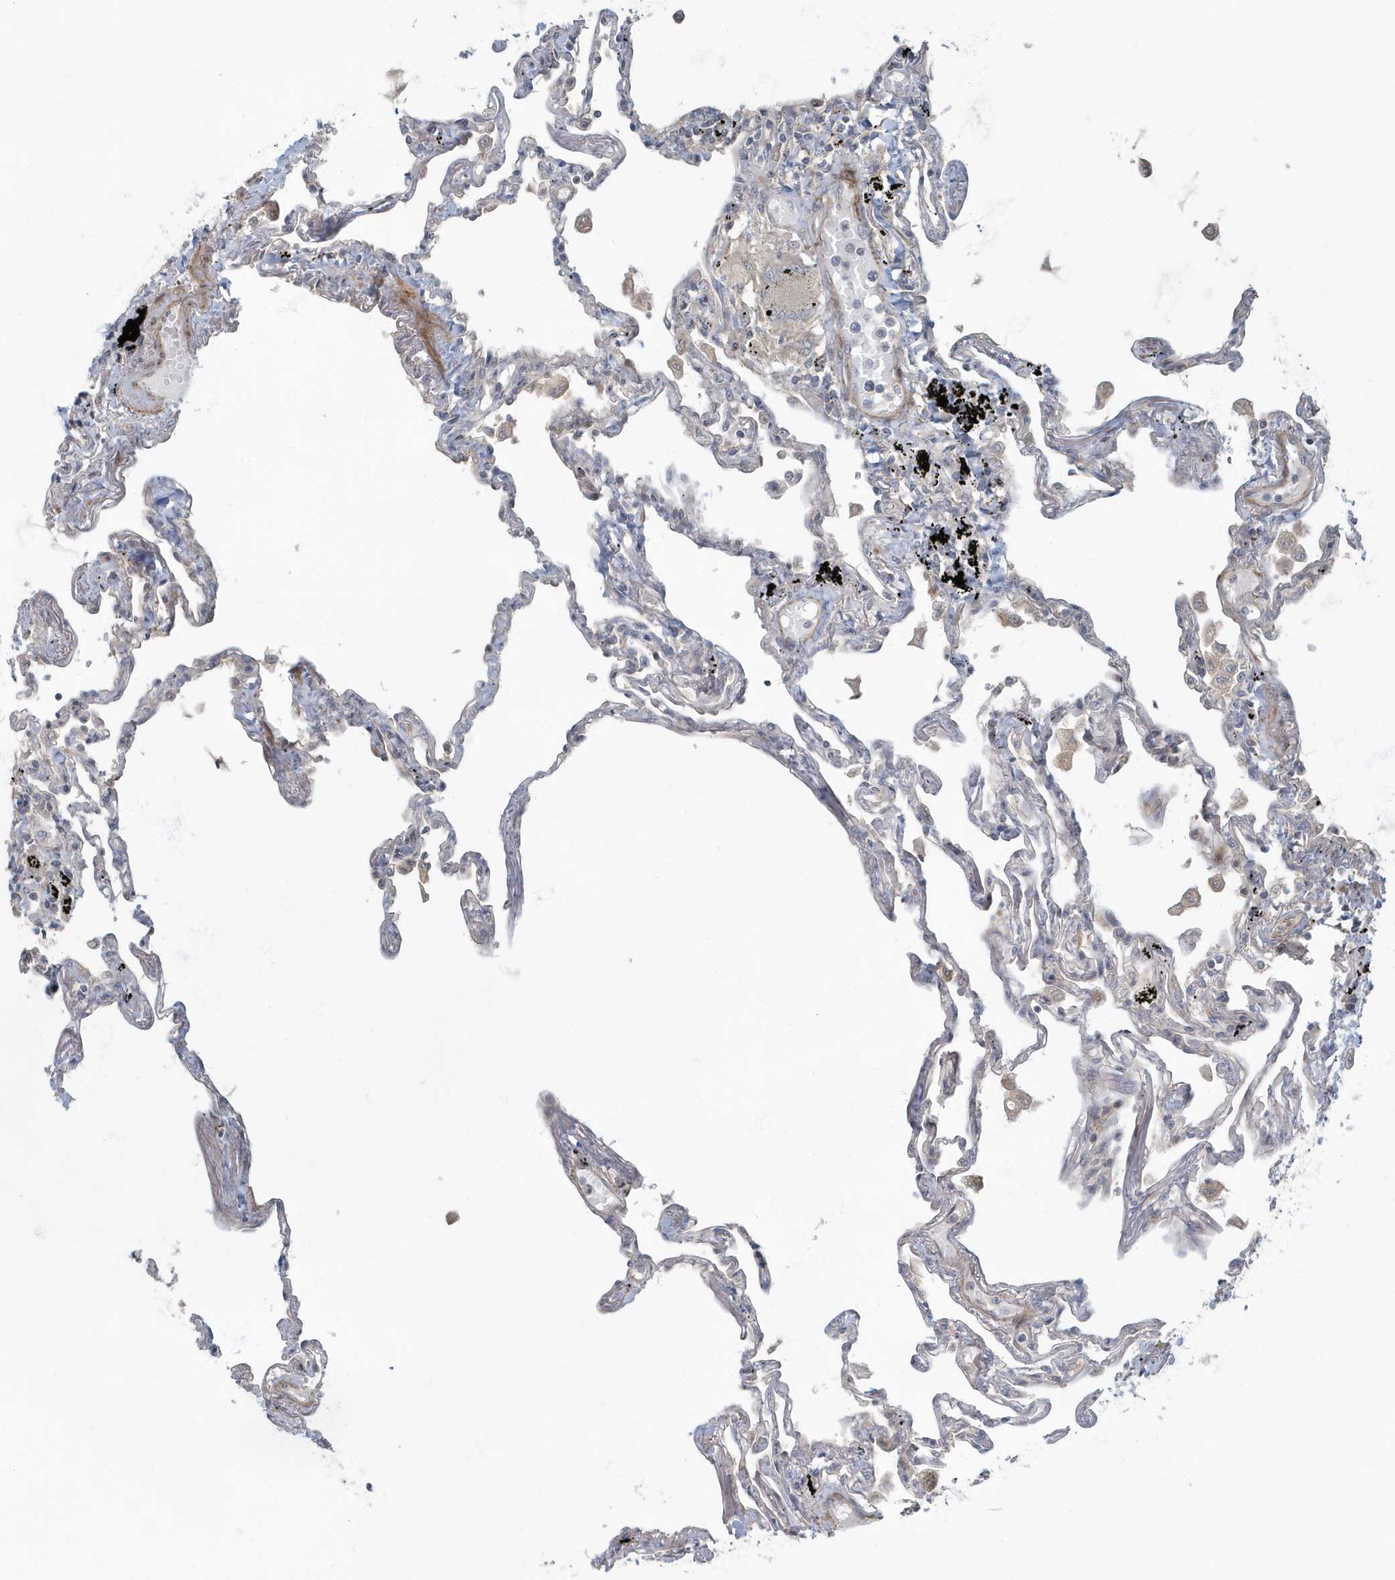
{"staining": {"intensity": "weak", "quantity": "<25%", "location": "cytoplasmic/membranous"}, "tissue": "lung", "cell_type": "Alveolar cells", "image_type": "normal", "snomed": [{"axis": "morphology", "description": "Normal tissue, NOS"}, {"axis": "topography", "description": "Lung"}], "caption": "High power microscopy micrograph of an IHC histopathology image of benign lung, revealing no significant expression in alveolar cells. Brightfield microscopy of IHC stained with DAB (brown) and hematoxylin (blue), captured at high magnification.", "gene": "ARHGEF38", "patient": {"sex": "female", "age": 67}}